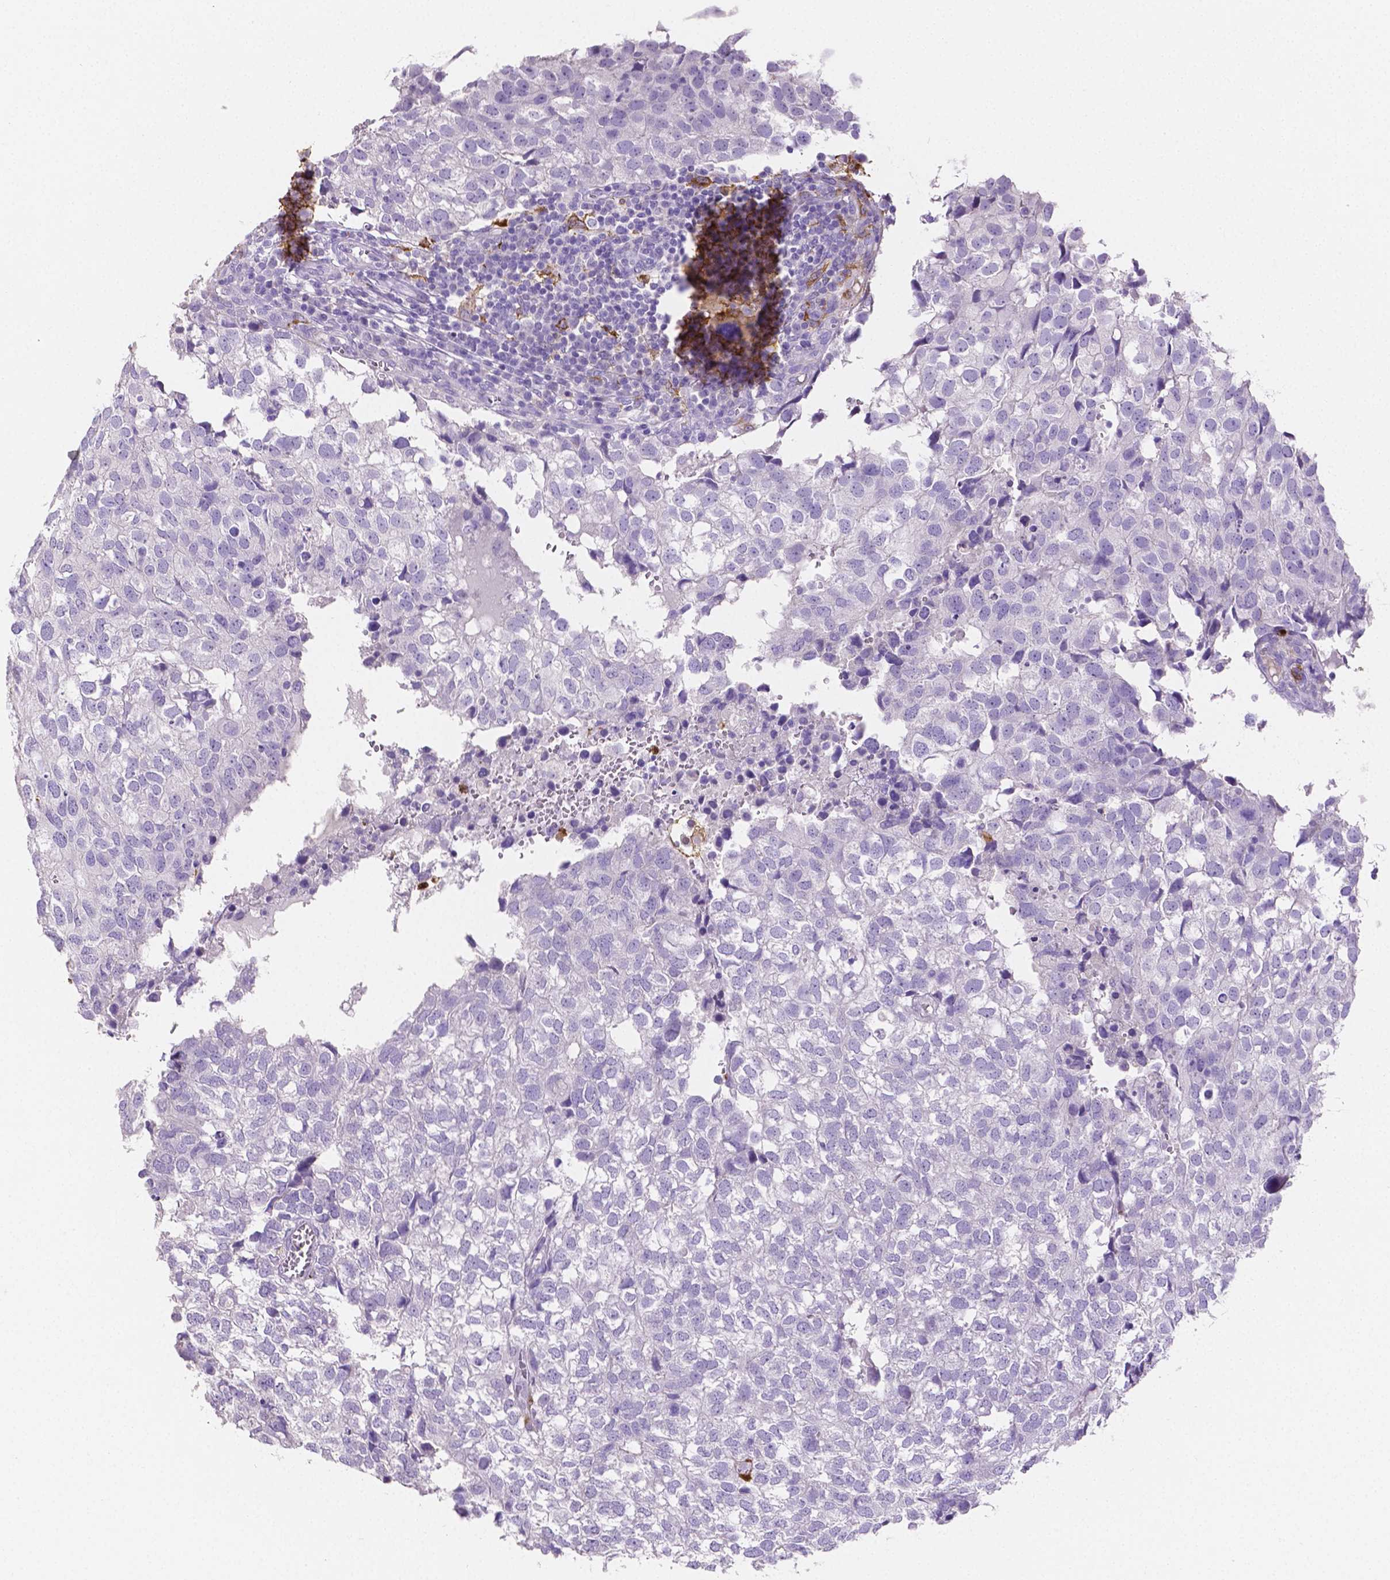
{"staining": {"intensity": "negative", "quantity": "none", "location": "none"}, "tissue": "breast cancer", "cell_type": "Tumor cells", "image_type": "cancer", "snomed": [{"axis": "morphology", "description": "Duct carcinoma"}, {"axis": "topography", "description": "Breast"}], "caption": "Immunohistochemistry histopathology image of human breast cancer stained for a protein (brown), which displays no staining in tumor cells. (Immunohistochemistry, brightfield microscopy, high magnification).", "gene": "MMP9", "patient": {"sex": "female", "age": 30}}